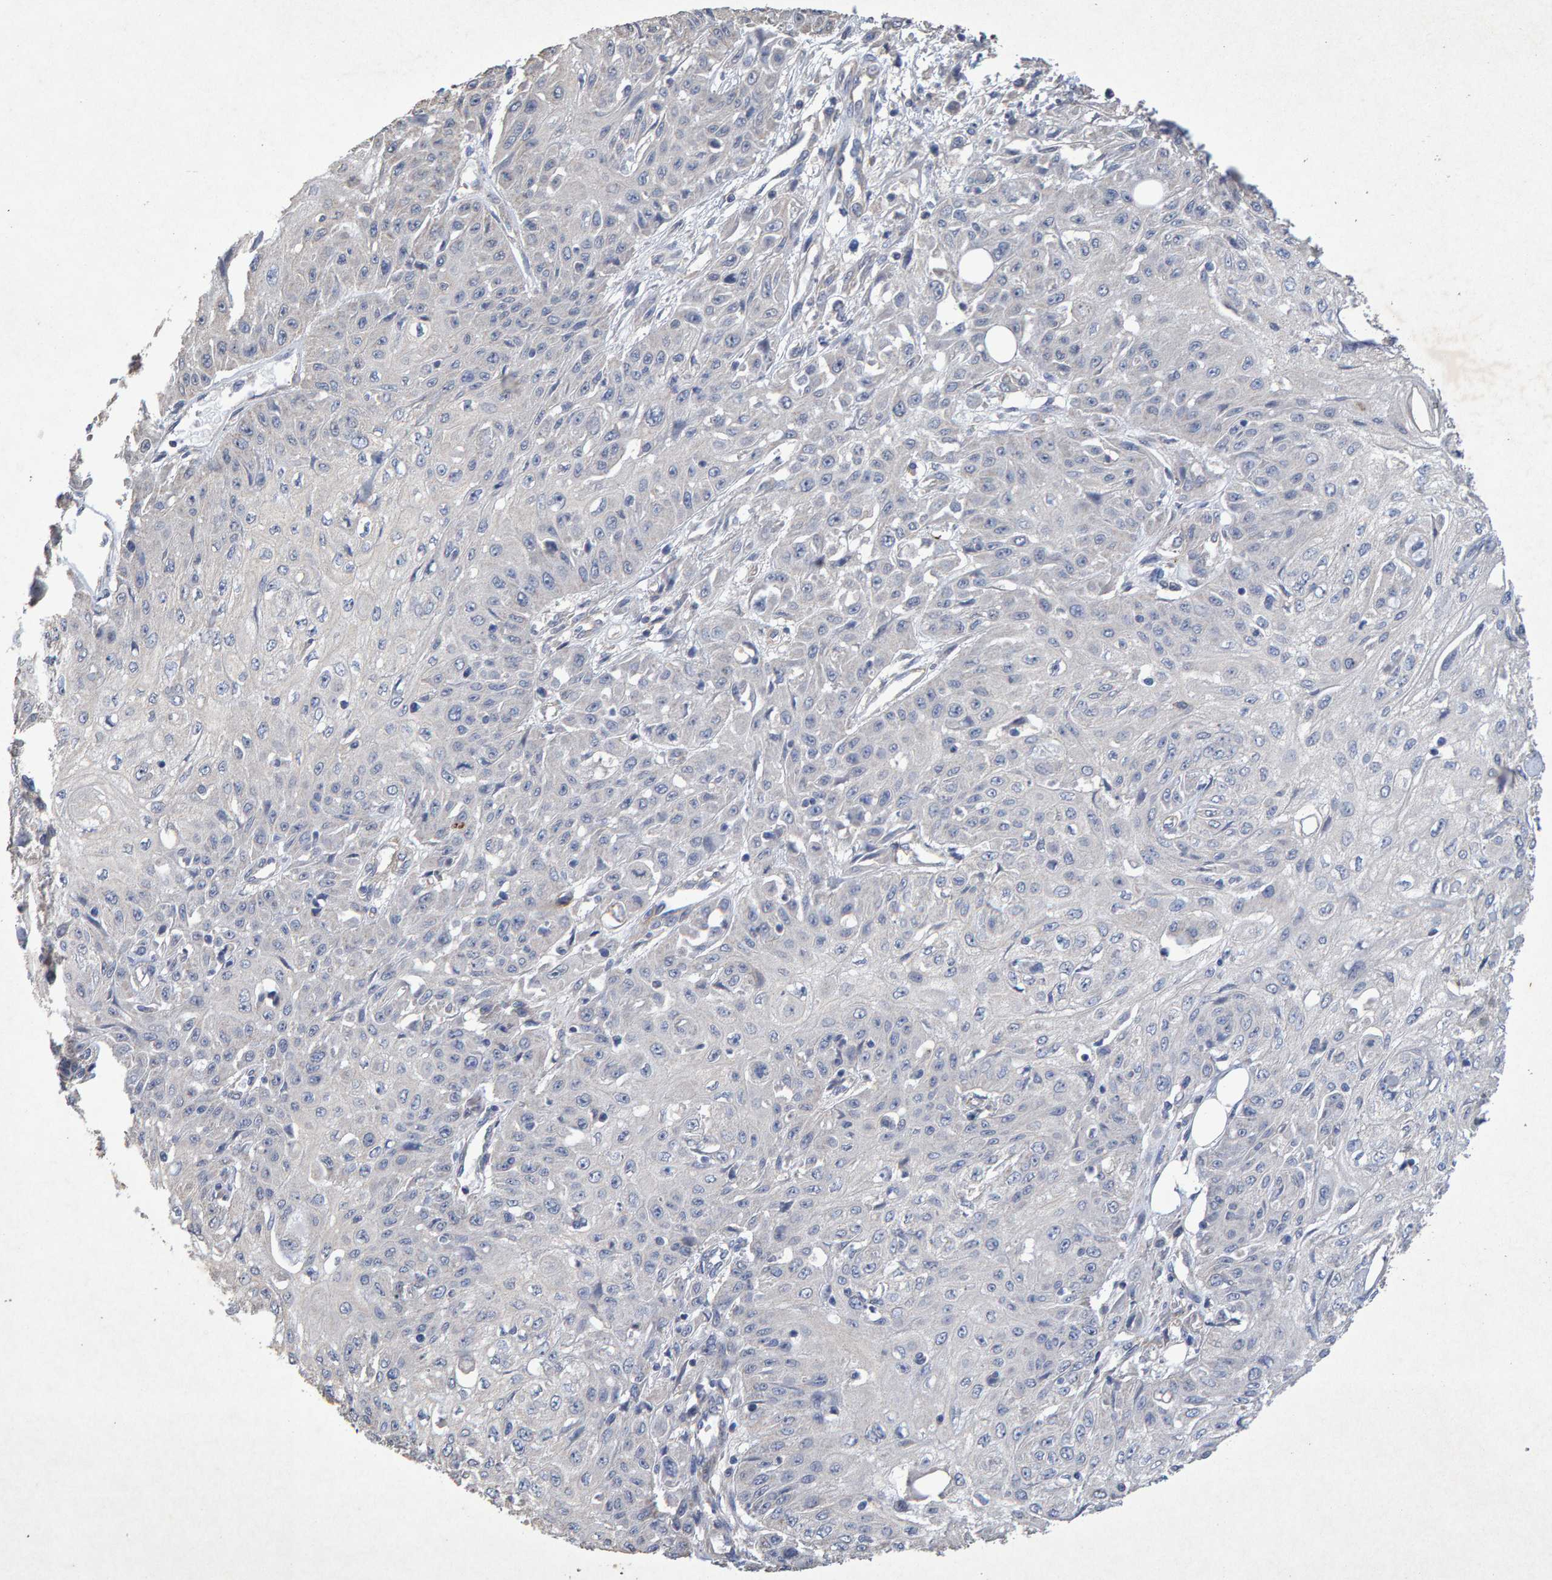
{"staining": {"intensity": "negative", "quantity": "none", "location": "none"}, "tissue": "skin cancer", "cell_type": "Tumor cells", "image_type": "cancer", "snomed": [{"axis": "morphology", "description": "Squamous cell carcinoma, NOS"}, {"axis": "morphology", "description": "Squamous cell carcinoma, metastatic, NOS"}, {"axis": "topography", "description": "Skin"}, {"axis": "topography", "description": "Lymph node"}], "caption": "This is an immunohistochemistry micrograph of human skin cancer. There is no expression in tumor cells.", "gene": "CTH", "patient": {"sex": "male", "age": 75}}